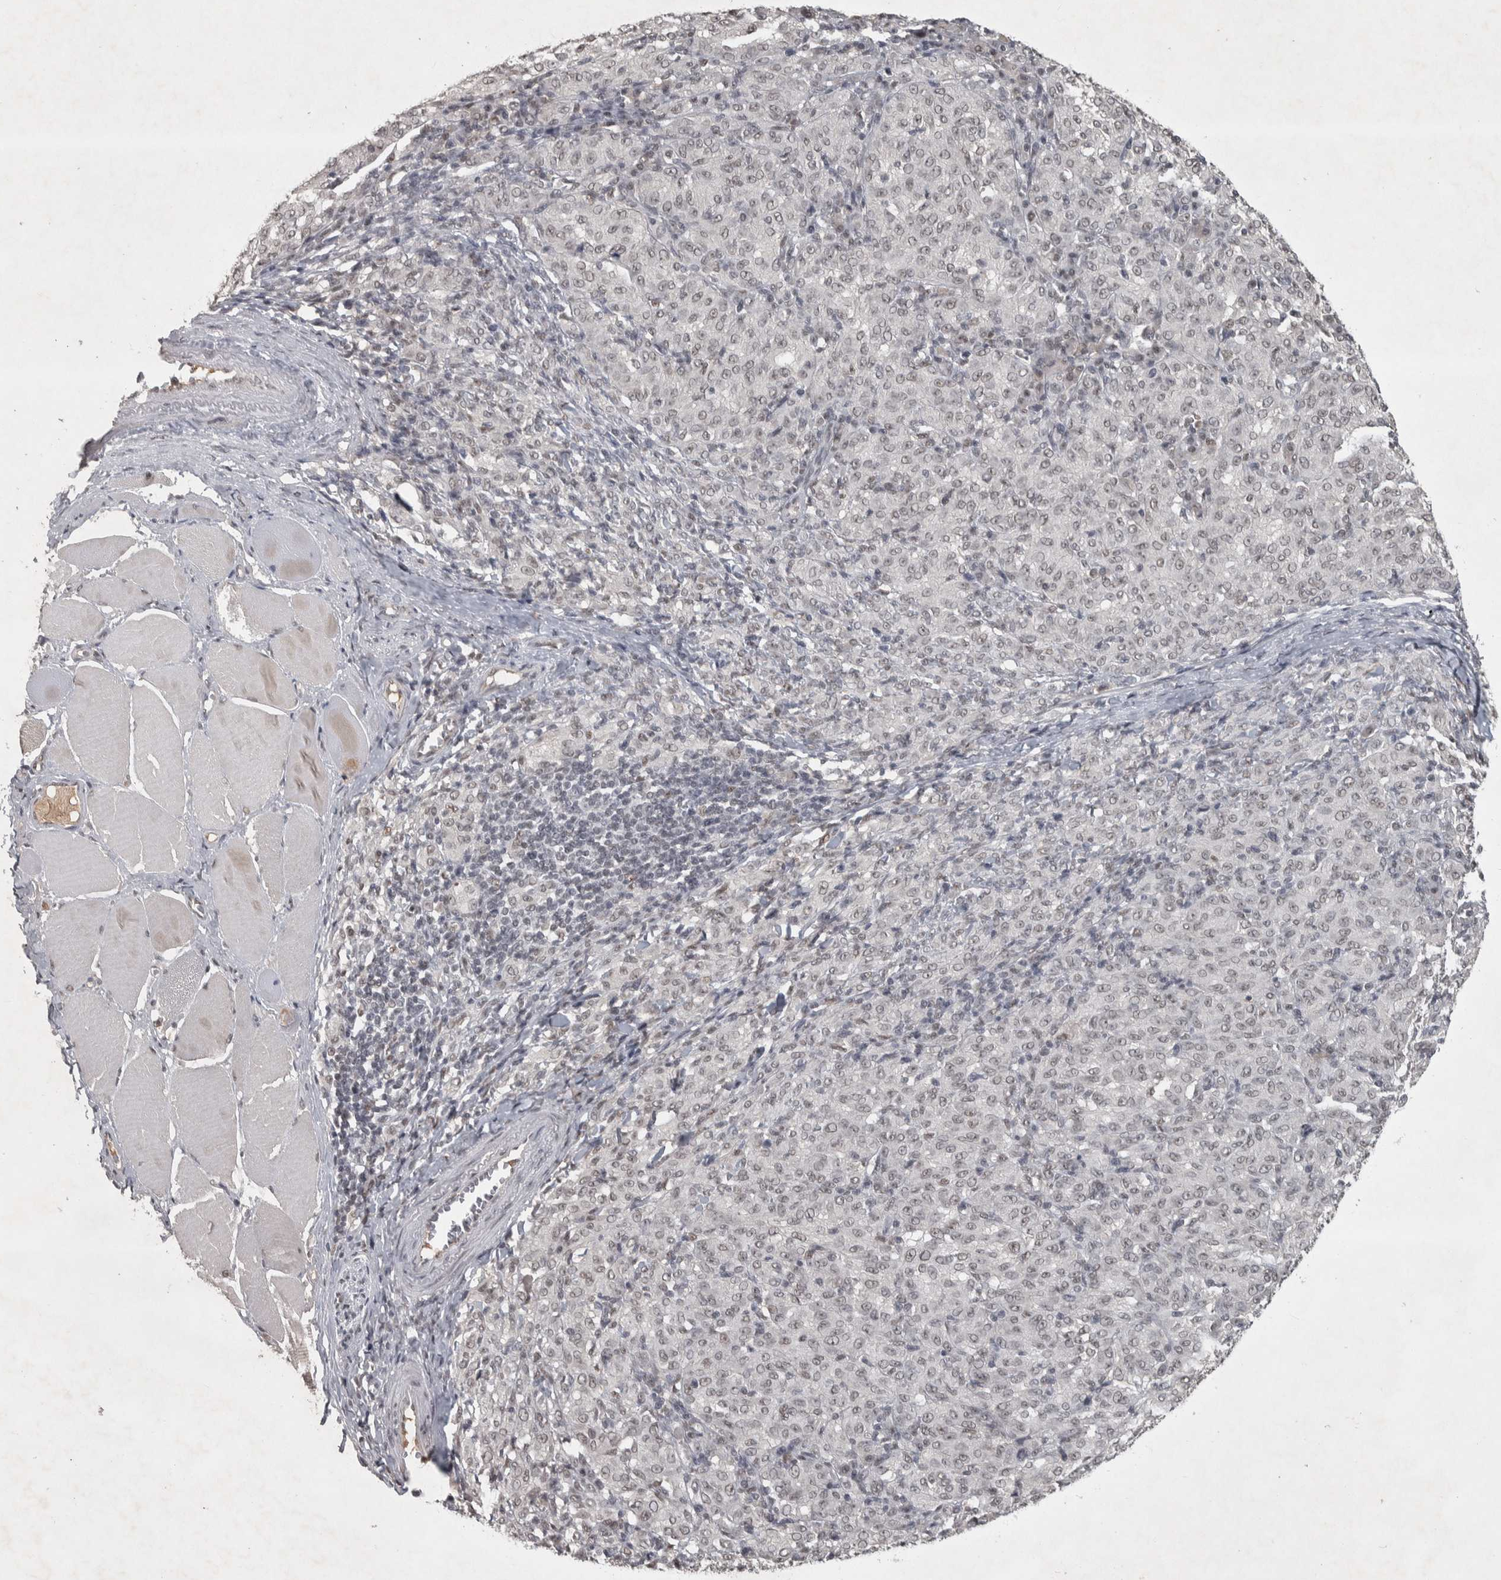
{"staining": {"intensity": "weak", "quantity": "<25%", "location": "nuclear"}, "tissue": "melanoma", "cell_type": "Tumor cells", "image_type": "cancer", "snomed": [{"axis": "morphology", "description": "Malignant melanoma, NOS"}, {"axis": "topography", "description": "Skin"}], "caption": "A photomicrograph of malignant melanoma stained for a protein displays no brown staining in tumor cells.", "gene": "DDX42", "patient": {"sex": "female", "age": 72}}